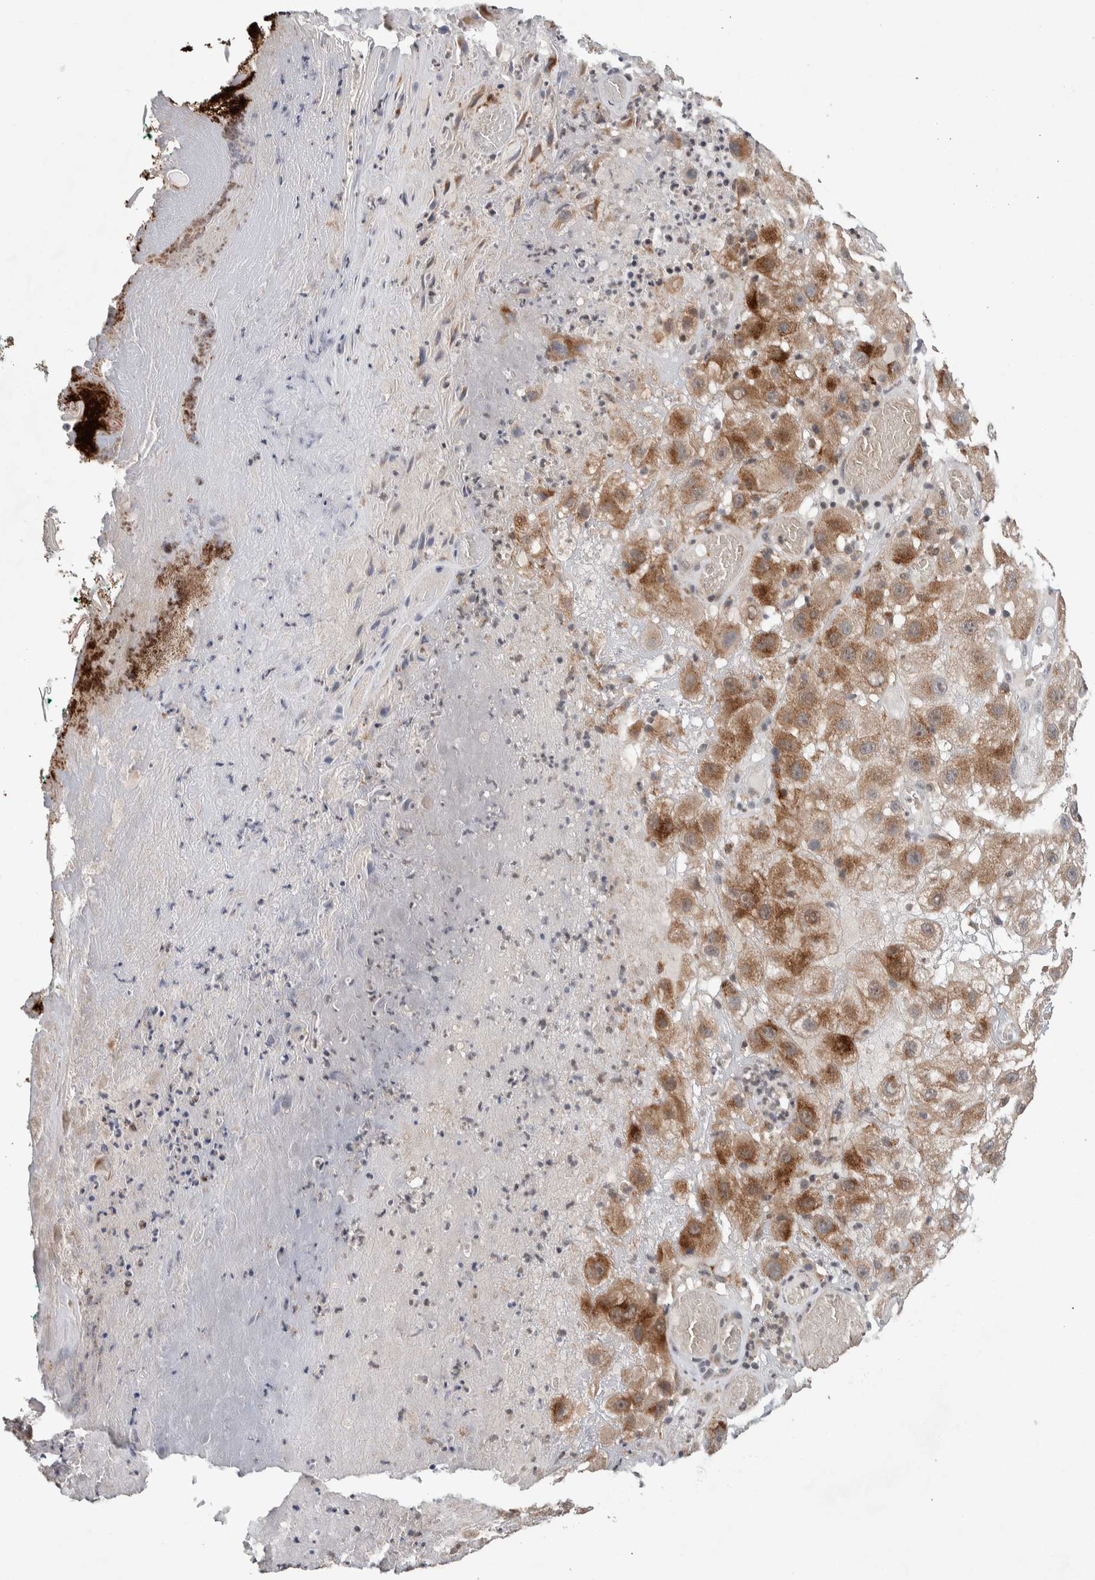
{"staining": {"intensity": "moderate", "quantity": ">75%", "location": "cytoplasmic/membranous"}, "tissue": "melanoma", "cell_type": "Tumor cells", "image_type": "cancer", "snomed": [{"axis": "morphology", "description": "Malignant melanoma, NOS"}, {"axis": "topography", "description": "Skin"}], "caption": "Protein expression analysis of malignant melanoma shows moderate cytoplasmic/membranous expression in approximately >75% of tumor cells. (IHC, brightfield microscopy, high magnification).", "gene": "KCNK1", "patient": {"sex": "female", "age": 81}}